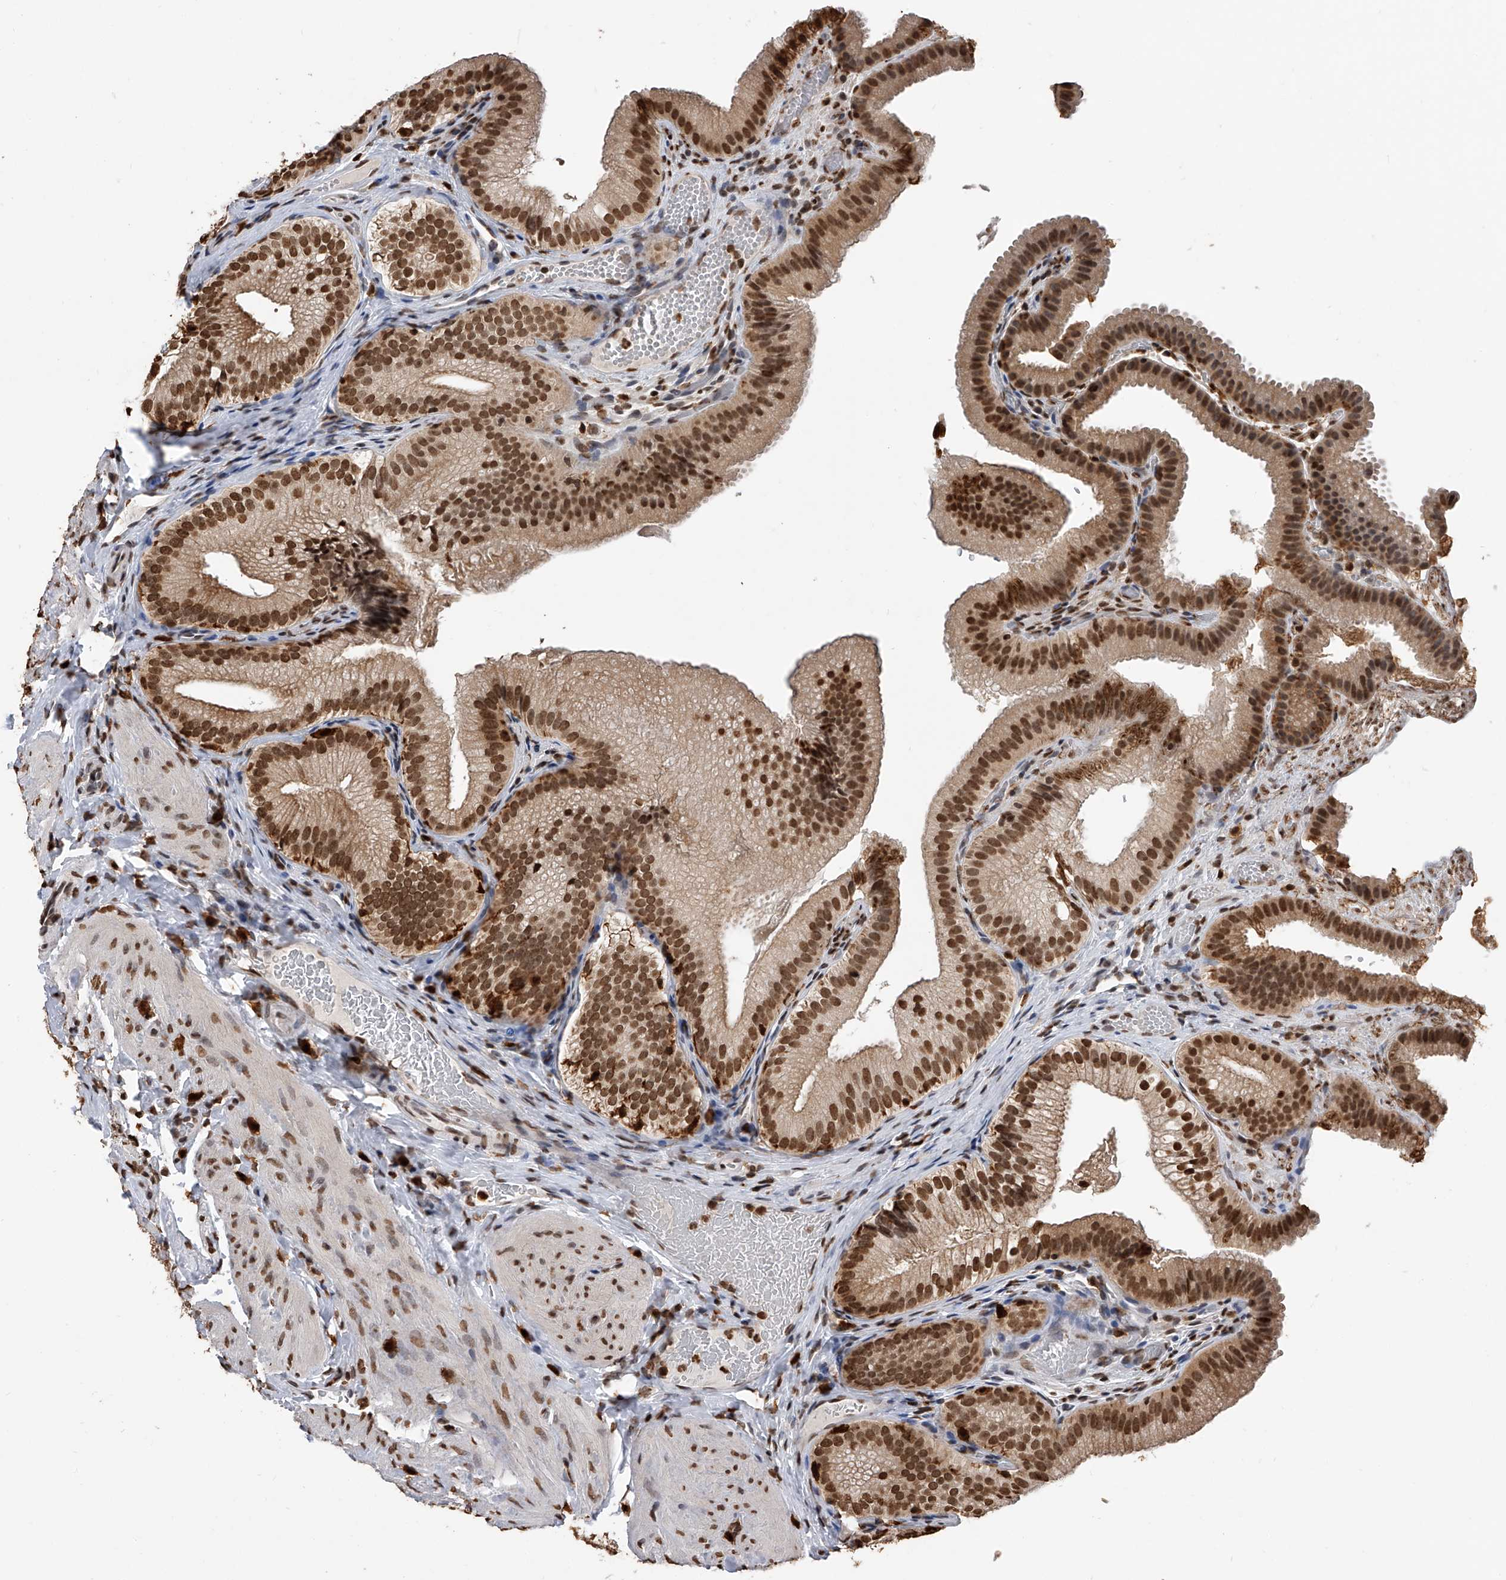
{"staining": {"intensity": "strong", "quantity": ">75%", "location": "nuclear"}, "tissue": "gallbladder", "cell_type": "Glandular cells", "image_type": "normal", "snomed": [{"axis": "morphology", "description": "Normal tissue, NOS"}, {"axis": "topography", "description": "Gallbladder"}], "caption": "Unremarkable gallbladder displays strong nuclear expression in approximately >75% of glandular cells.", "gene": "CFAP410", "patient": {"sex": "female", "age": 30}}